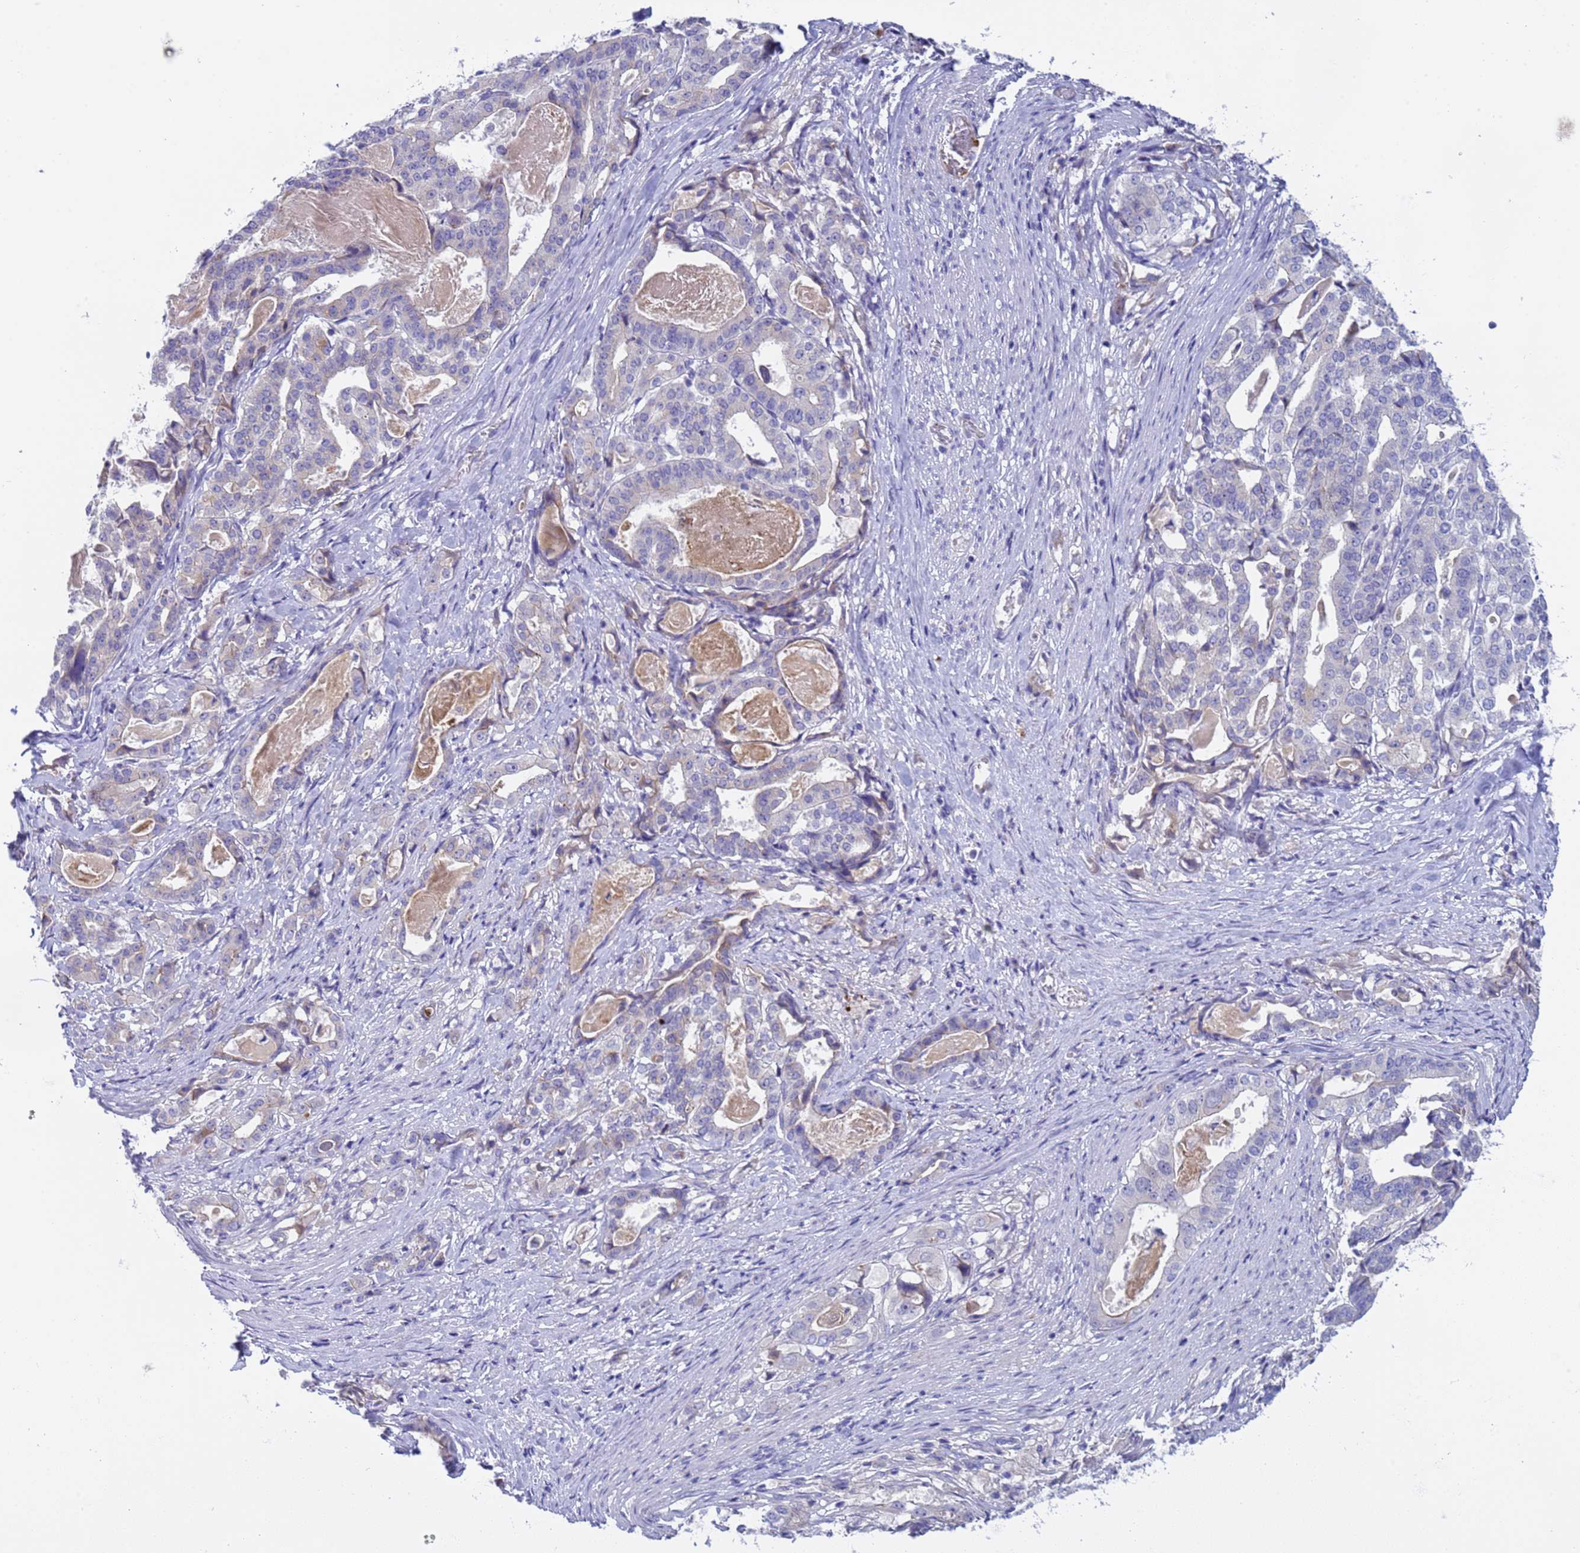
{"staining": {"intensity": "negative", "quantity": "none", "location": "none"}, "tissue": "stomach cancer", "cell_type": "Tumor cells", "image_type": "cancer", "snomed": [{"axis": "morphology", "description": "Adenocarcinoma, NOS"}, {"axis": "topography", "description": "Stomach"}], "caption": "Stomach cancer stained for a protein using immunohistochemistry demonstrates no expression tumor cells.", "gene": "C4orf46", "patient": {"sex": "male", "age": 48}}